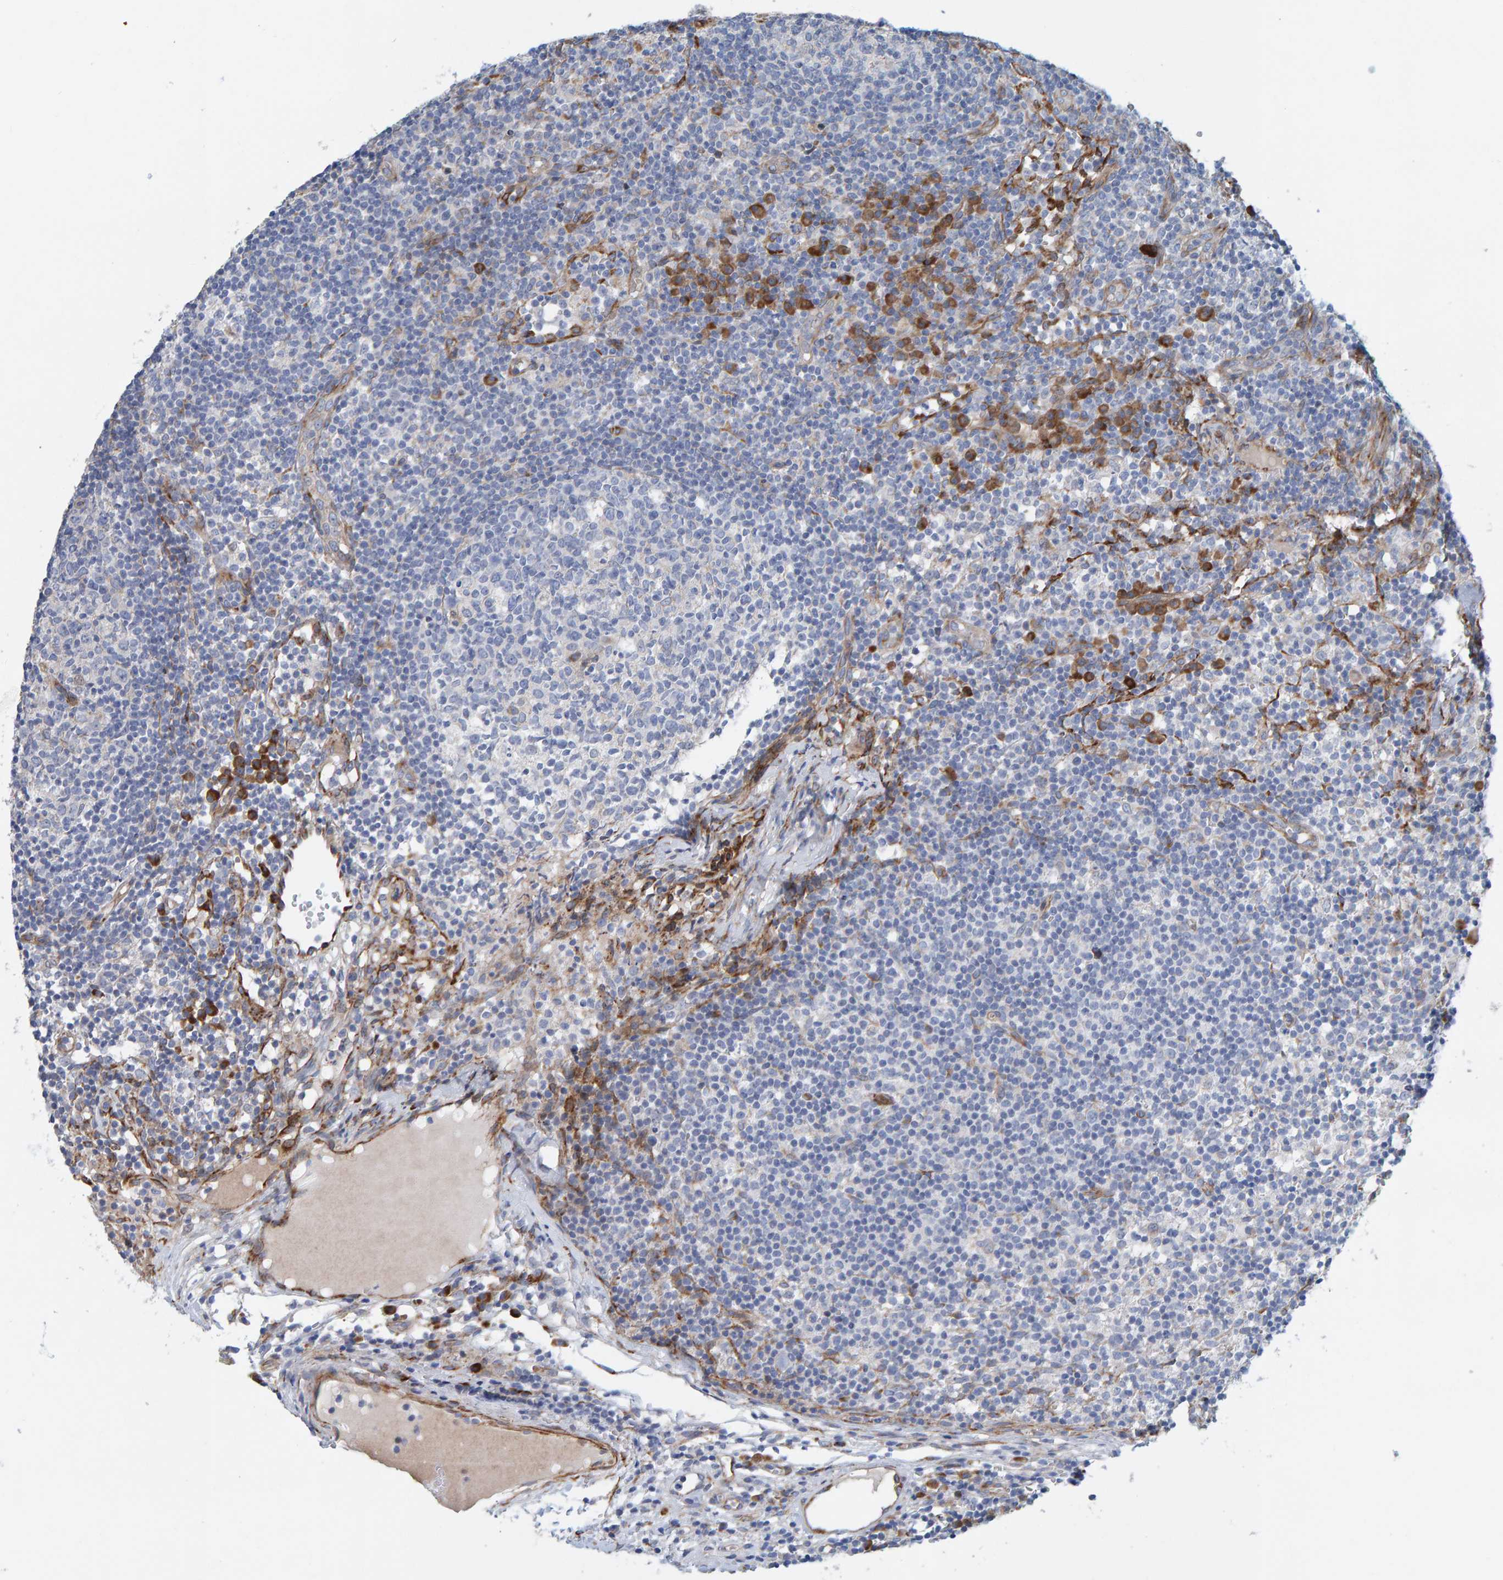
{"staining": {"intensity": "negative", "quantity": "none", "location": "none"}, "tissue": "lymph node", "cell_type": "Germinal center cells", "image_type": "normal", "snomed": [{"axis": "morphology", "description": "Normal tissue, NOS"}, {"axis": "morphology", "description": "Inflammation, NOS"}, {"axis": "topography", "description": "Lymph node"}], "caption": "Germinal center cells show no significant protein staining in benign lymph node.", "gene": "MMP16", "patient": {"sex": "male", "age": 55}}